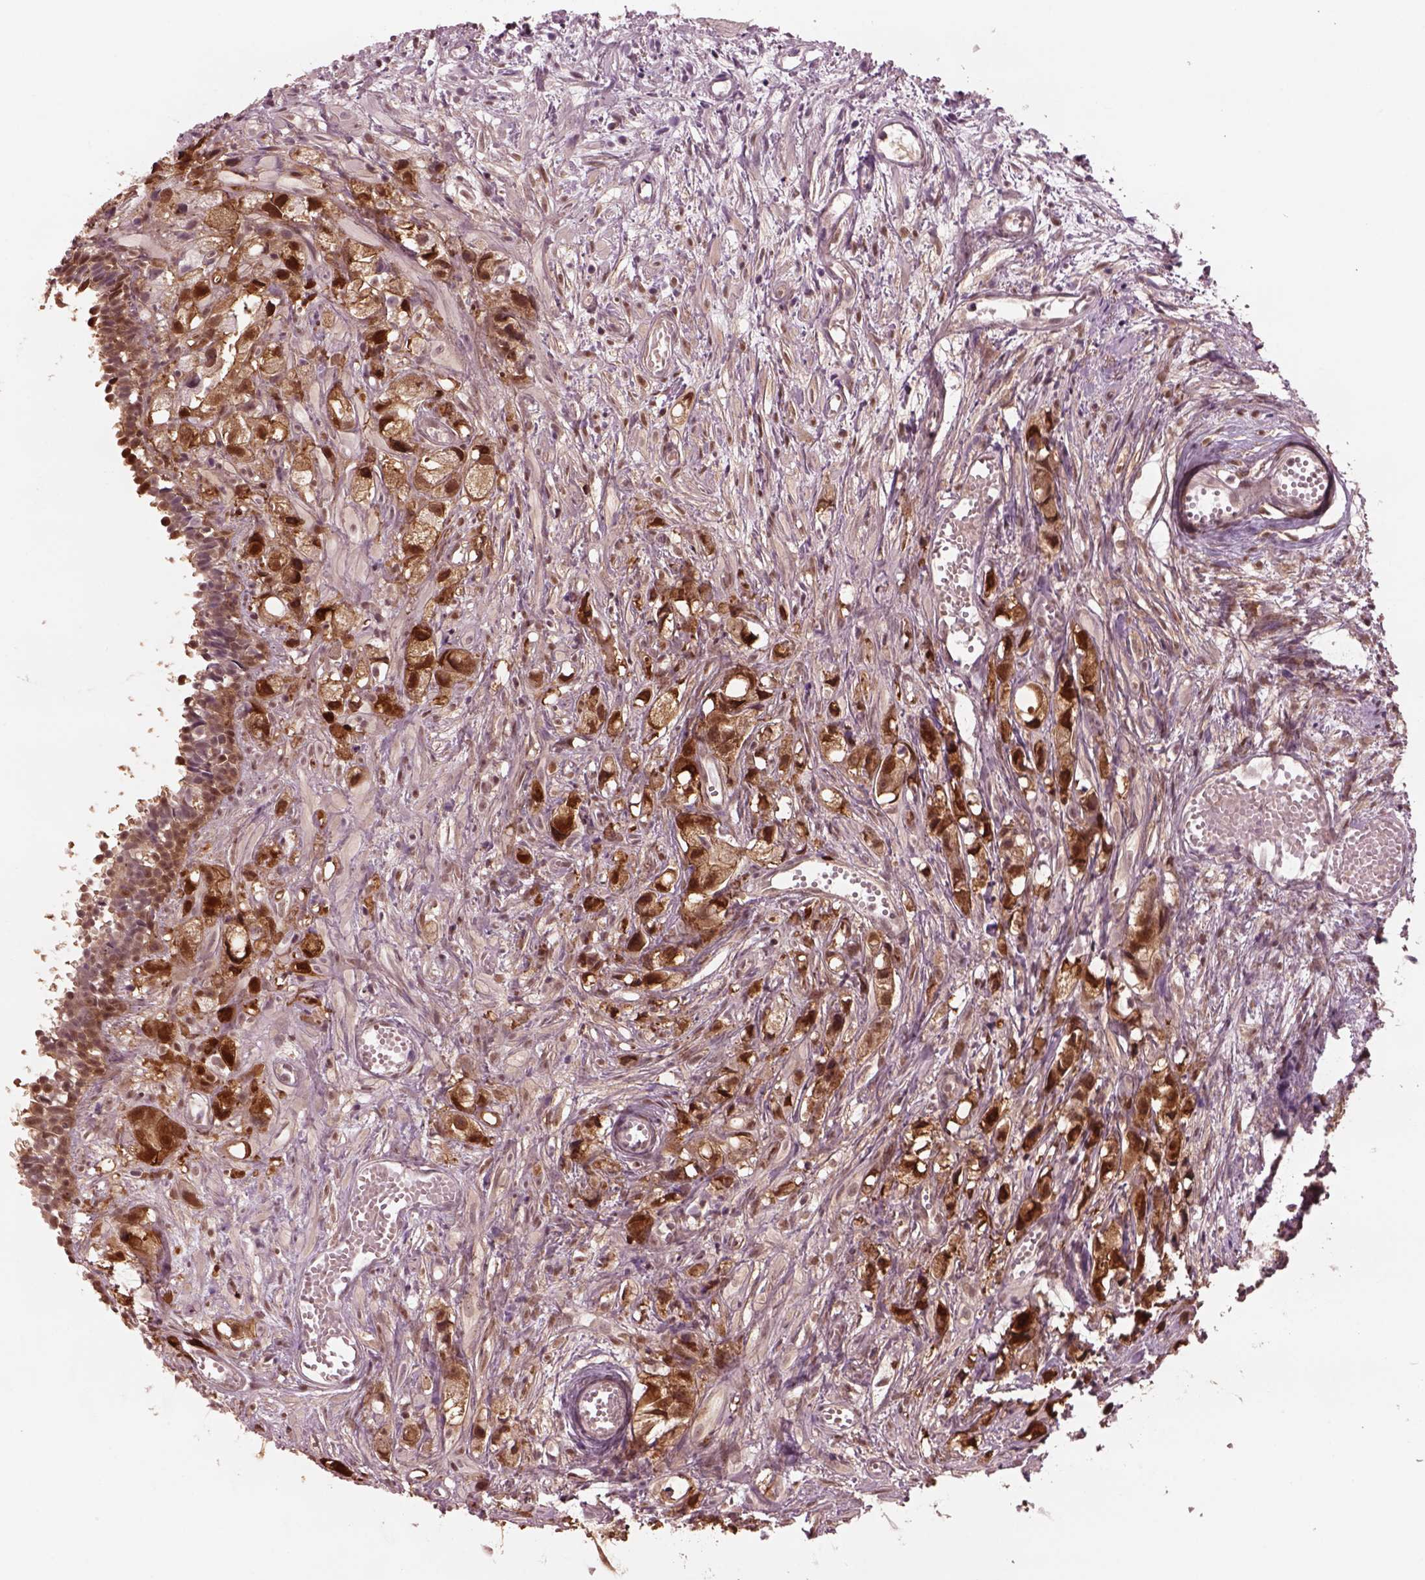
{"staining": {"intensity": "moderate", "quantity": ">75%", "location": "cytoplasmic/membranous,nuclear"}, "tissue": "prostate cancer", "cell_type": "Tumor cells", "image_type": "cancer", "snomed": [{"axis": "morphology", "description": "Adenocarcinoma, High grade"}, {"axis": "topography", "description": "Prostate"}], "caption": "Tumor cells demonstrate medium levels of moderate cytoplasmic/membranous and nuclear staining in about >75% of cells in human adenocarcinoma (high-grade) (prostate).", "gene": "SRI", "patient": {"sex": "male", "age": 75}}